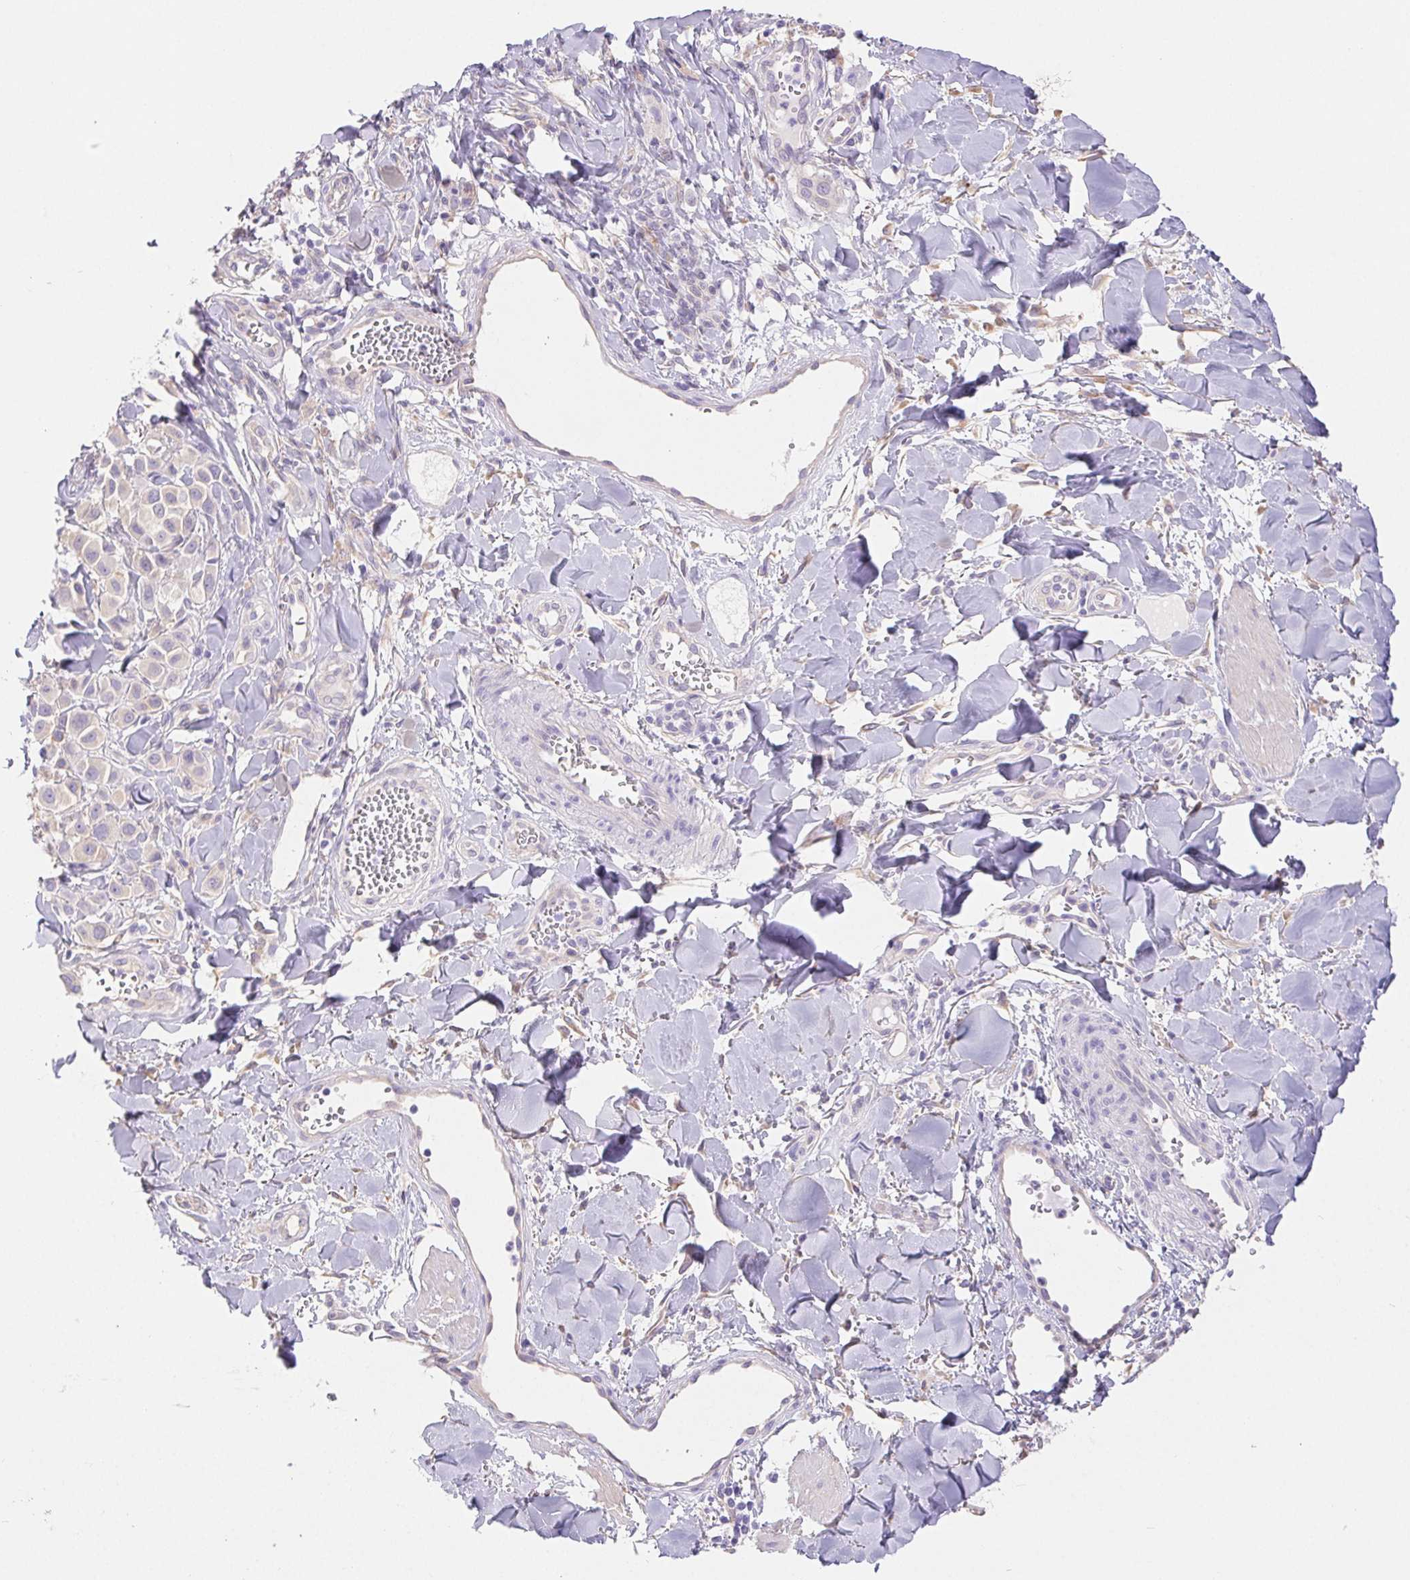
{"staining": {"intensity": "negative", "quantity": "none", "location": "none"}, "tissue": "melanoma", "cell_type": "Tumor cells", "image_type": "cancer", "snomed": [{"axis": "morphology", "description": "Malignant melanoma, NOS"}, {"axis": "topography", "description": "Skin"}], "caption": "Melanoma was stained to show a protein in brown. There is no significant staining in tumor cells.", "gene": "PNLIP", "patient": {"sex": "male", "age": 77}}